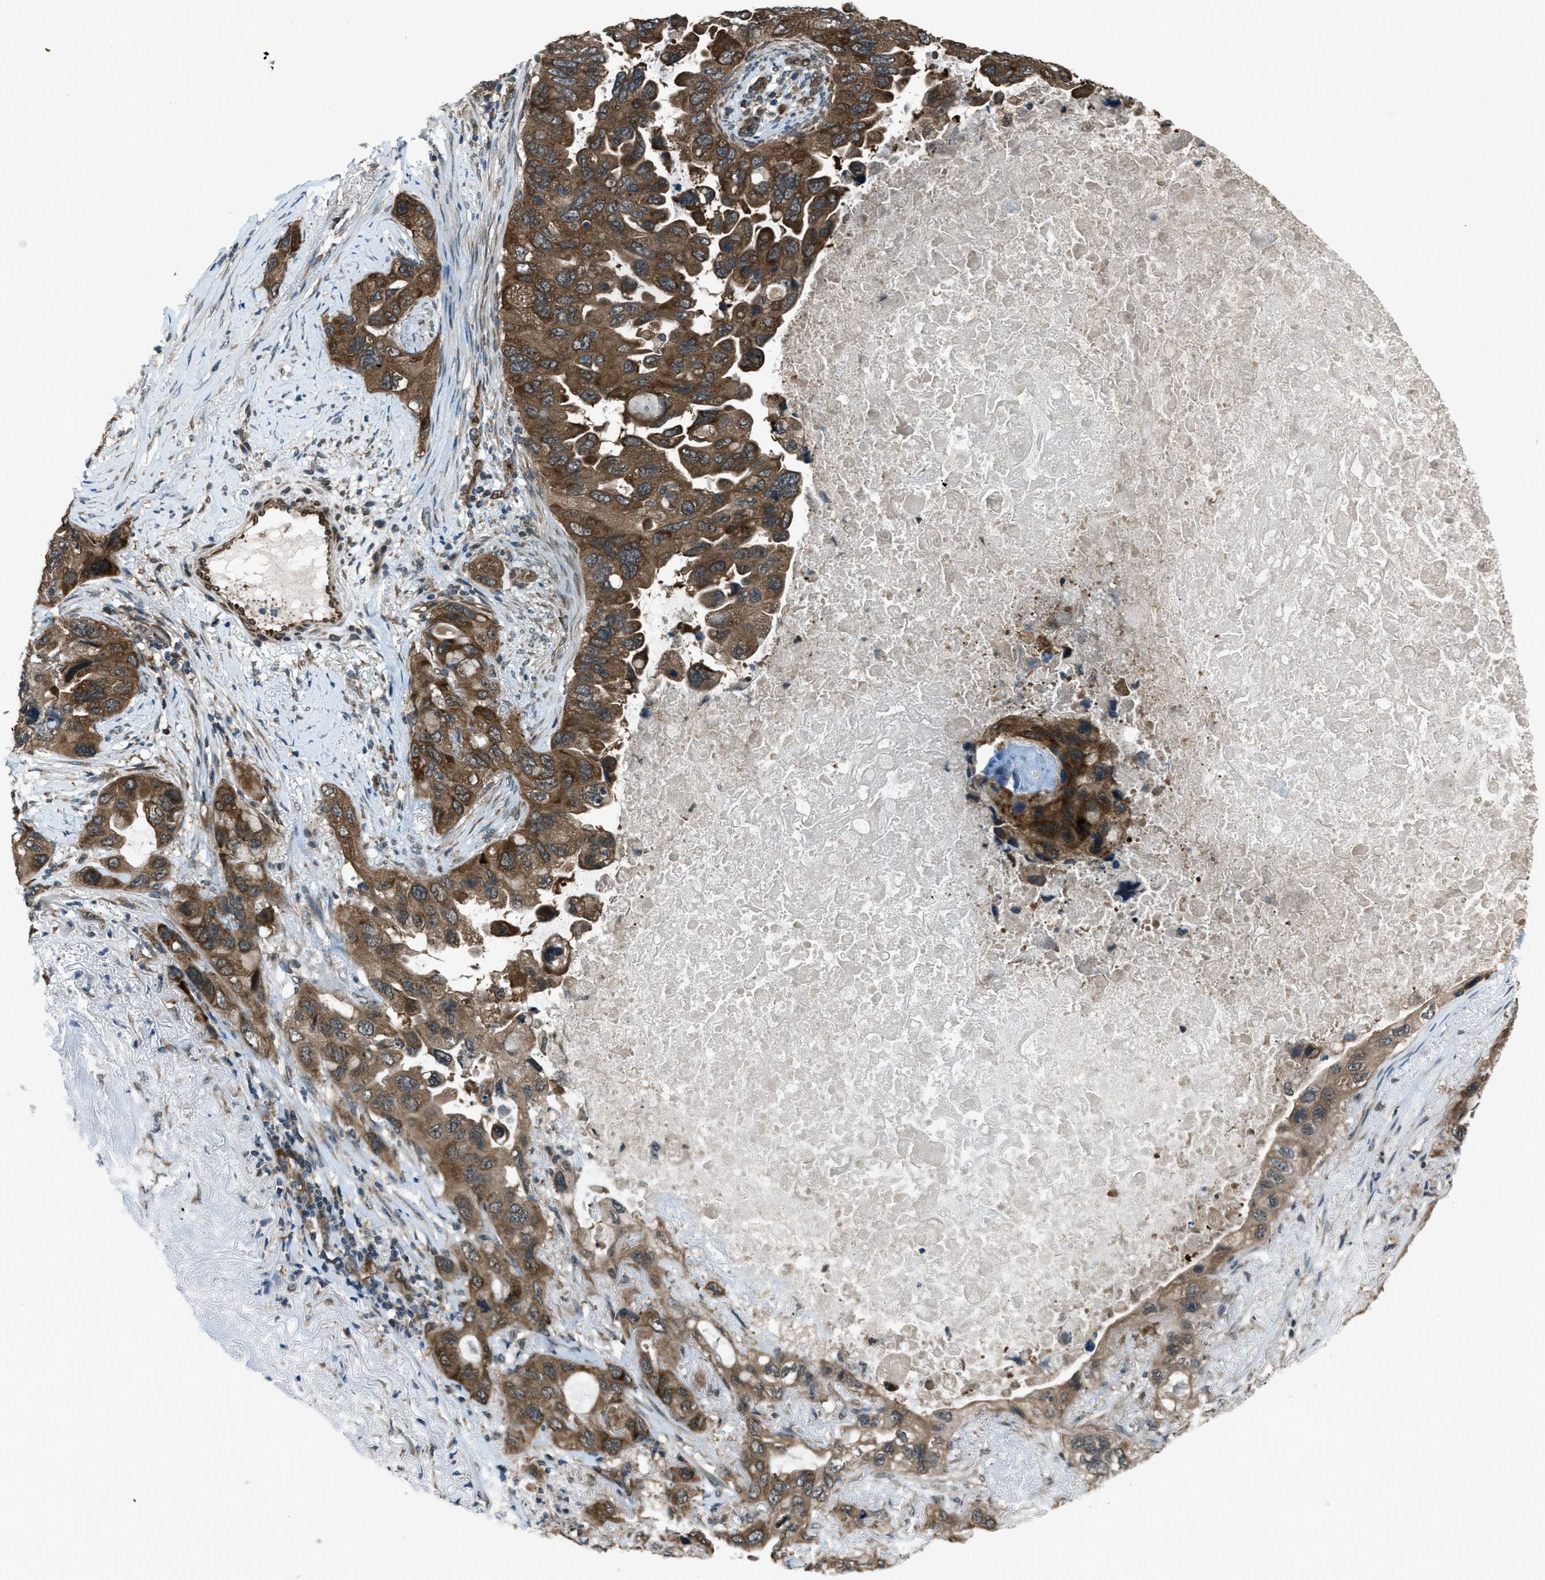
{"staining": {"intensity": "strong", "quantity": ">75%", "location": "cytoplasmic/membranous"}, "tissue": "lung cancer", "cell_type": "Tumor cells", "image_type": "cancer", "snomed": [{"axis": "morphology", "description": "Squamous cell carcinoma, NOS"}, {"axis": "topography", "description": "Lung"}], "caption": "Immunohistochemical staining of squamous cell carcinoma (lung) demonstrates high levels of strong cytoplasmic/membranous staining in approximately >75% of tumor cells. The staining is performed using DAB brown chromogen to label protein expression. The nuclei are counter-stained blue using hematoxylin.", "gene": "ASAP2", "patient": {"sex": "female", "age": 73}}